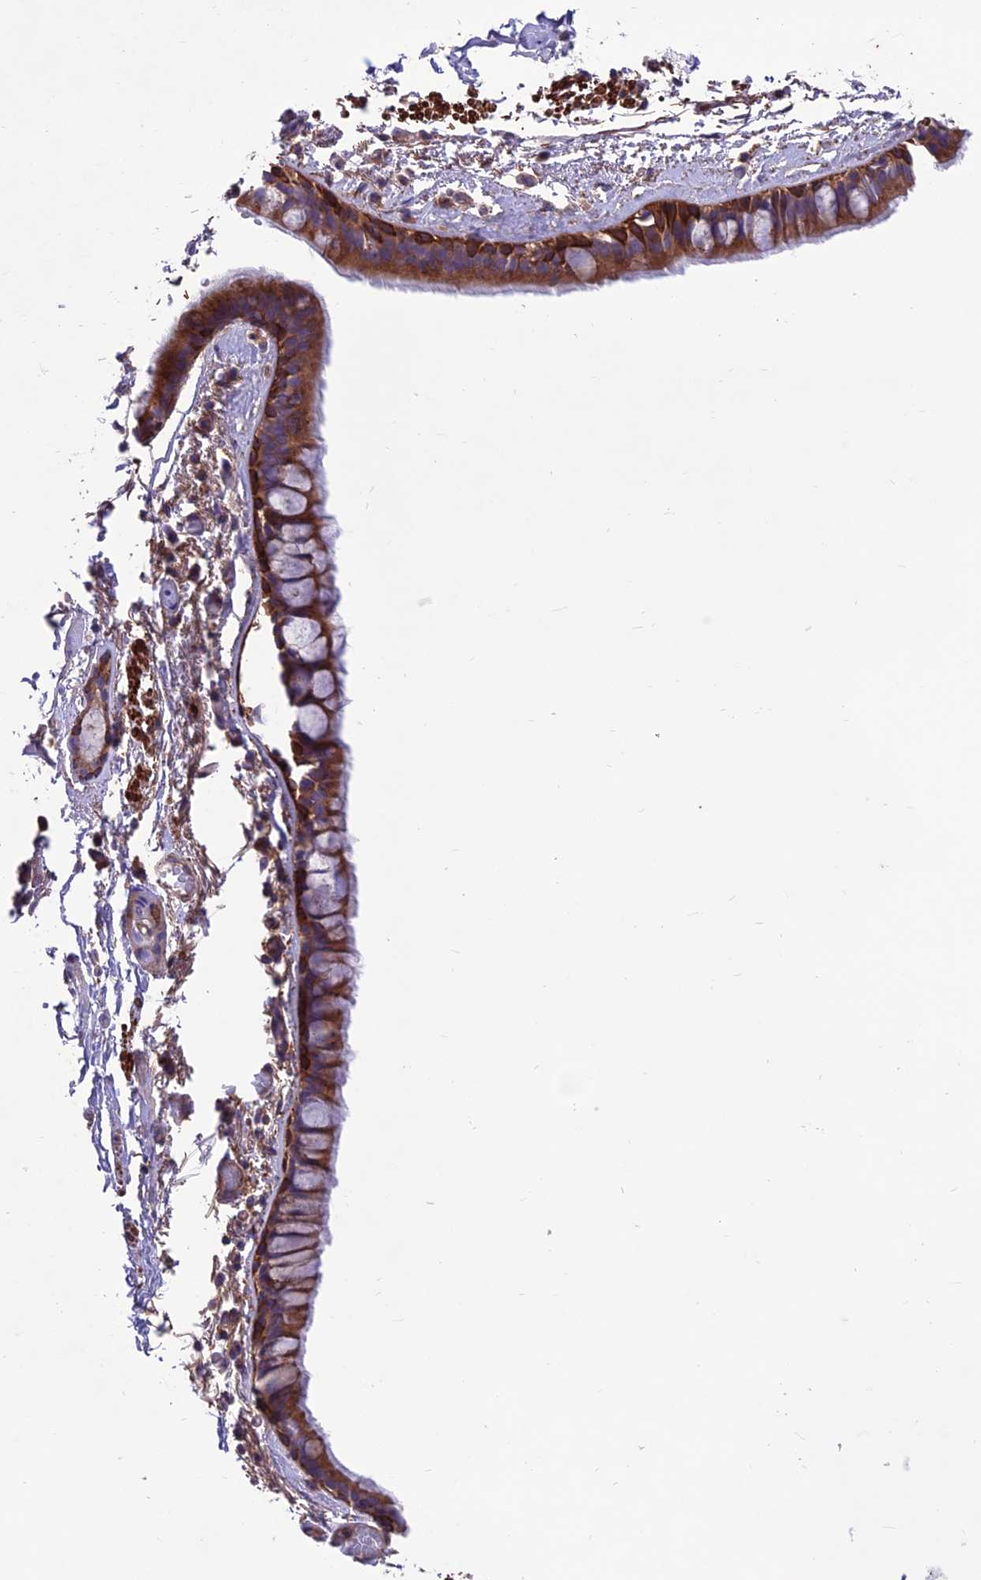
{"staining": {"intensity": "strong", "quantity": "25%-75%", "location": "cytoplasmic/membranous"}, "tissue": "bronchus", "cell_type": "Respiratory epithelial cells", "image_type": "normal", "snomed": [{"axis": "morphology", "description": "Normal tissue, NOS"}, {"axis": "topography", "description": "Cartilage tissue"}], "caption": "Bronchus stained with DAB IHC exhibits high levels of strong cytoplasmic/membranous positivity in approximately 25%-75% of respiratory epithelial cells.", "gene": "VPS16", "patient": {"sex": "male", "age": 63}}